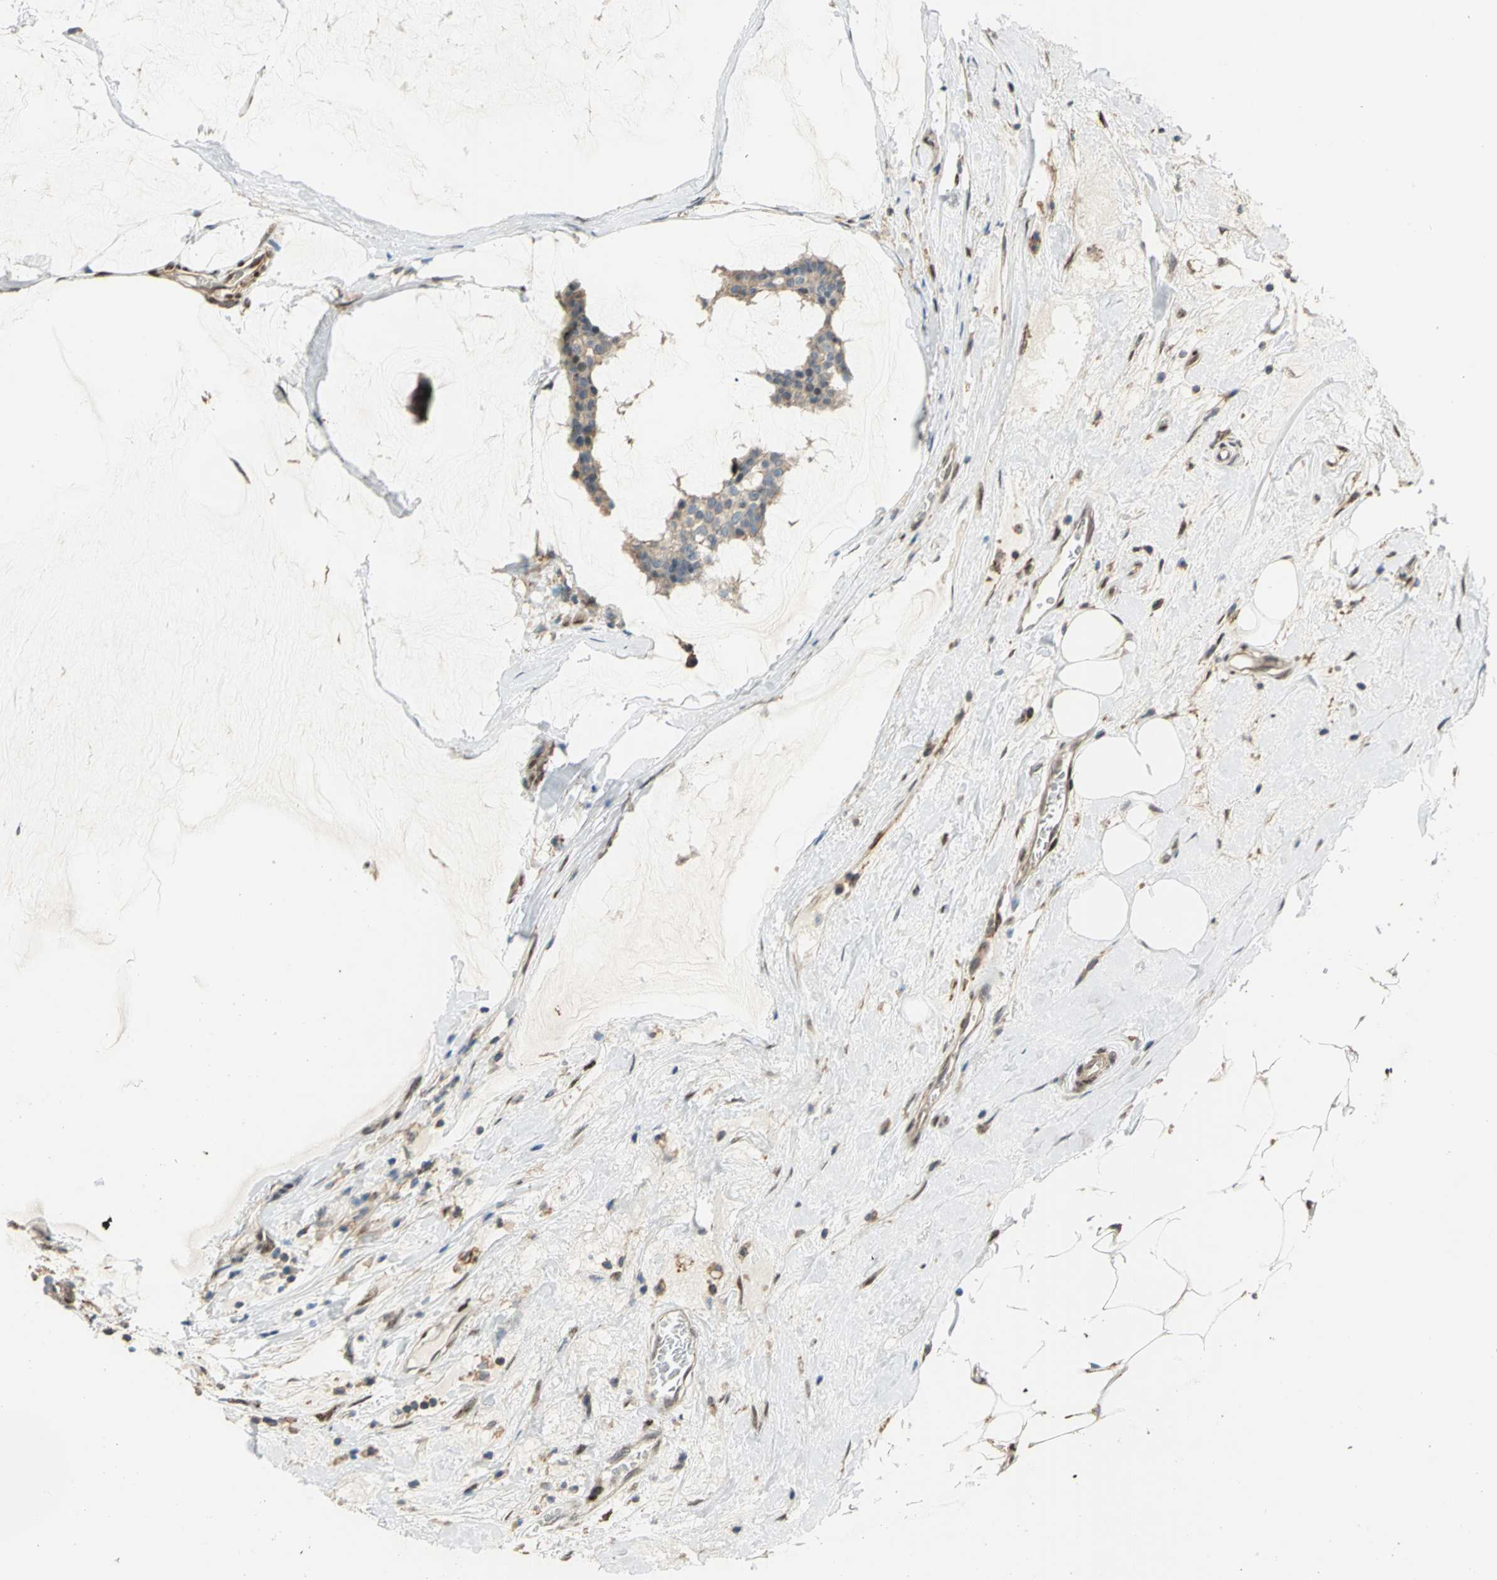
{"staining": {"intensity": "weak", "quantity": ">75%", "location": "cytoplasmic/membranous,nuclear"}, "tissue": "breast cancer", "cell_type": "Tumor cells", "image_type": "cancer", "snomed": [{"axis": "morphology", "description": "Duct carcinoma"}, {"axis": "topography", "description": "Breast"}], "caption": "The histopathology image reveals a brown stain indicating the presence of a protein in the cytoplasmic/membranous and nuclear of tumor cells in breast invasive ductal carcinoma. (brown staining indicates protein expression, while blue staining denotes nuclei).", "gene": "RBFOX2", "patient": {"sex": "female", "age": 93}}